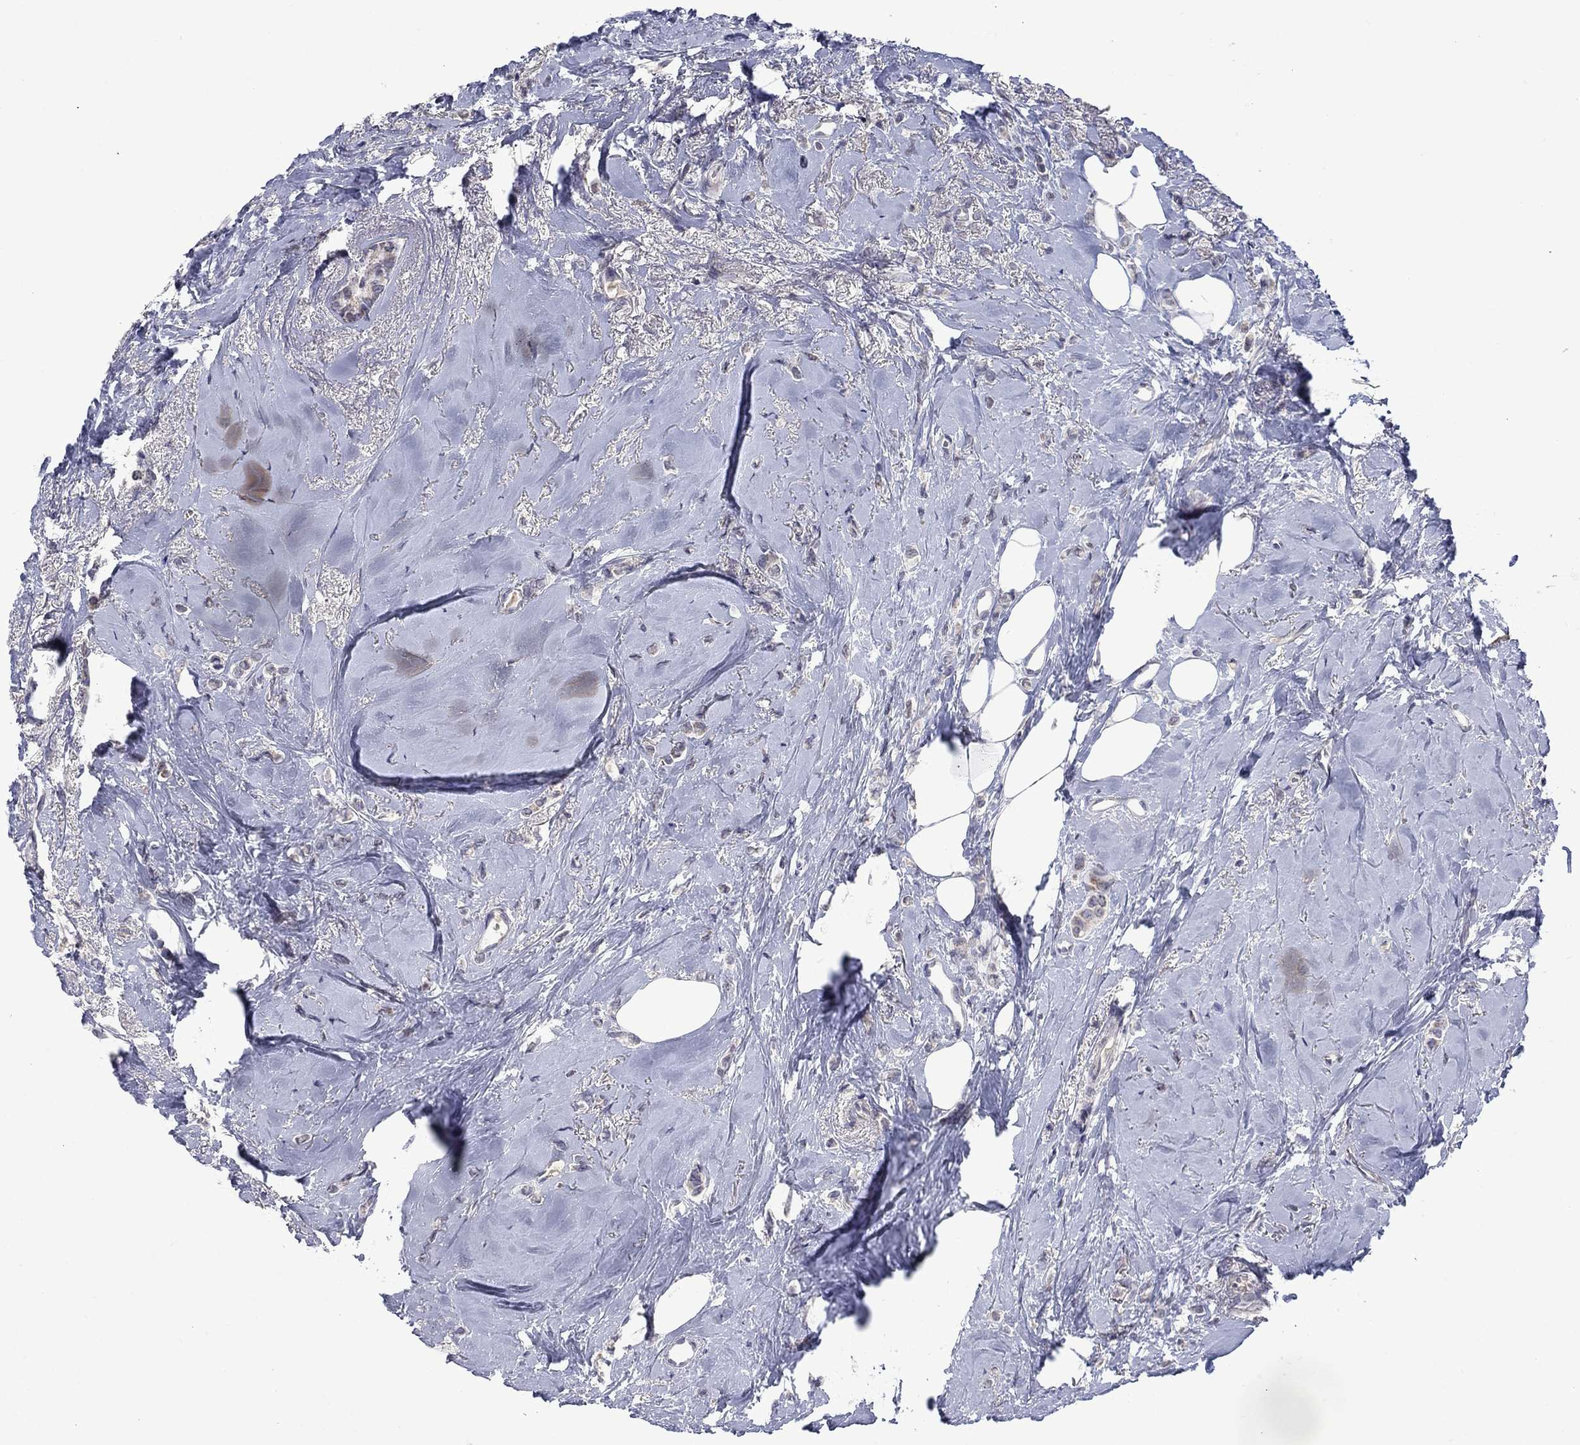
{"staining": {"intensity": "negative", "quantity": "none", "location": "none"}, "tissue": "breast cancer", "cell_type": "Tumor cells", "image_type": "cancer", "snomed": [{"axis": "morphology", "description": "Lobular carcinoma"}, {"axis": "topography", "description": "Breast"}], "caption": "There is no significant positivity in tumor cells of lobular carcinoma (breast).", "gene": "KCNJ16", "patient": {"sex": "female", "age": 66}}